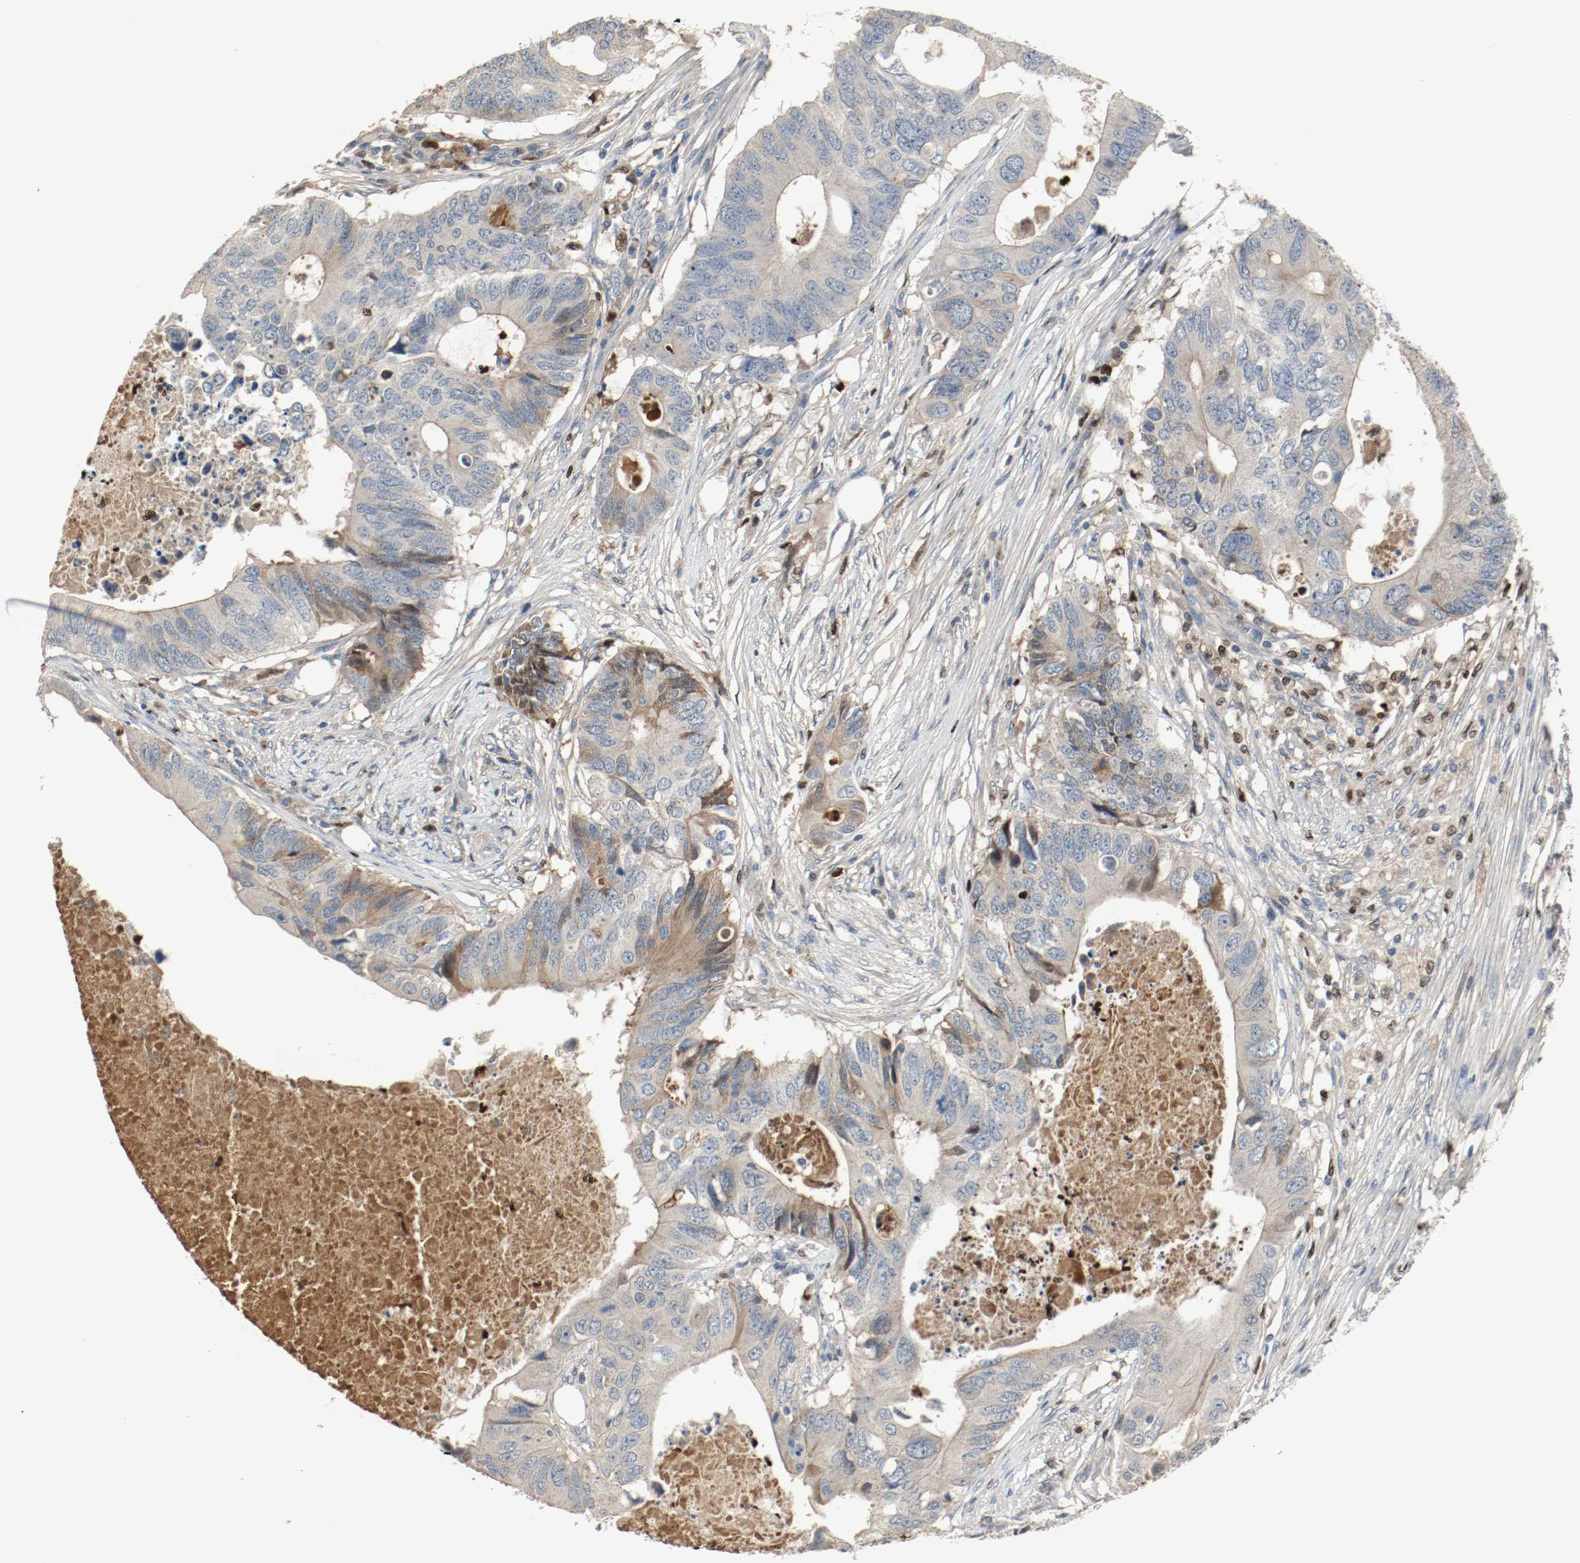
{"staining": {"intensity": "moderate", "quantity": "<25%", "location": "cytoplasmic/membranous"}, "tissue": "colorectal cancer", "cell_type": "Tumor cells", "image_type": "cancer", "snomed": [{"axis": "morphology", "description": "Adenocarcinoma, NOS"}, {"axis": "topography", "description": "Colon"}], "caption": "The histopathology image shows staining of colorectal cancer, revealing moderate cytoplasmic/membranous protein staining (brown color) within tumor cells.", "gene": "BLK", "patient": {"sex": "male", "age": 71}}